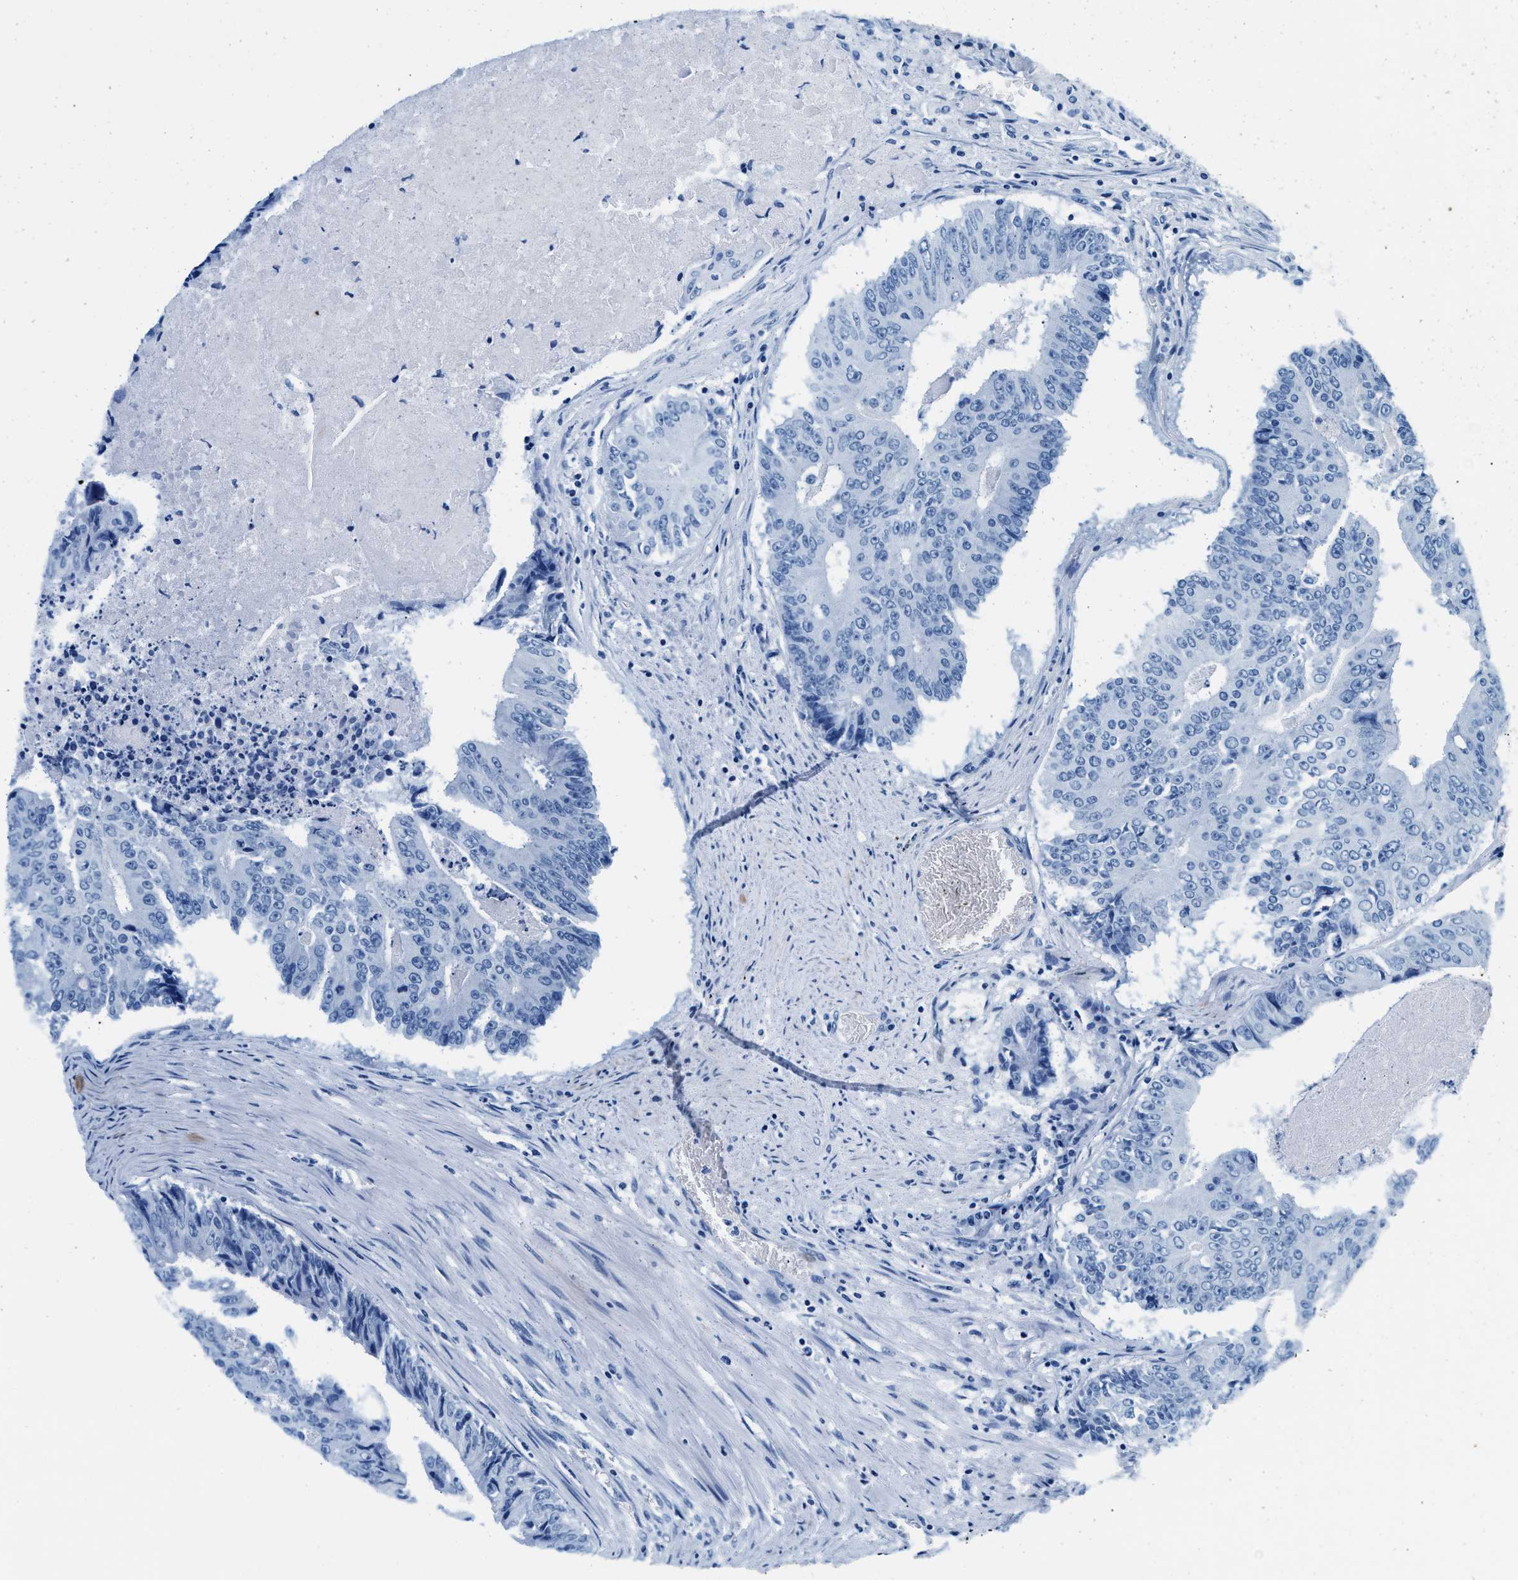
{"staining": {"intensity": "negative", "quantity": "none", "location": "none"}, "tissue": "colorectal cancer", "cell_type": "Tumor cells", "image_type": "cancer", "snomed": [{"axis": "morphology", "description": "Adenocarcinoma, NOS"}, {"axis": "topography", "description": "Colon"}], "caption": "DAB immunohistochemical staining of human colorectal cancer exhibits no significant staining in tumor cells.", "gene": "SLFN11", "patient": {"sex": "male", "age": 87}}